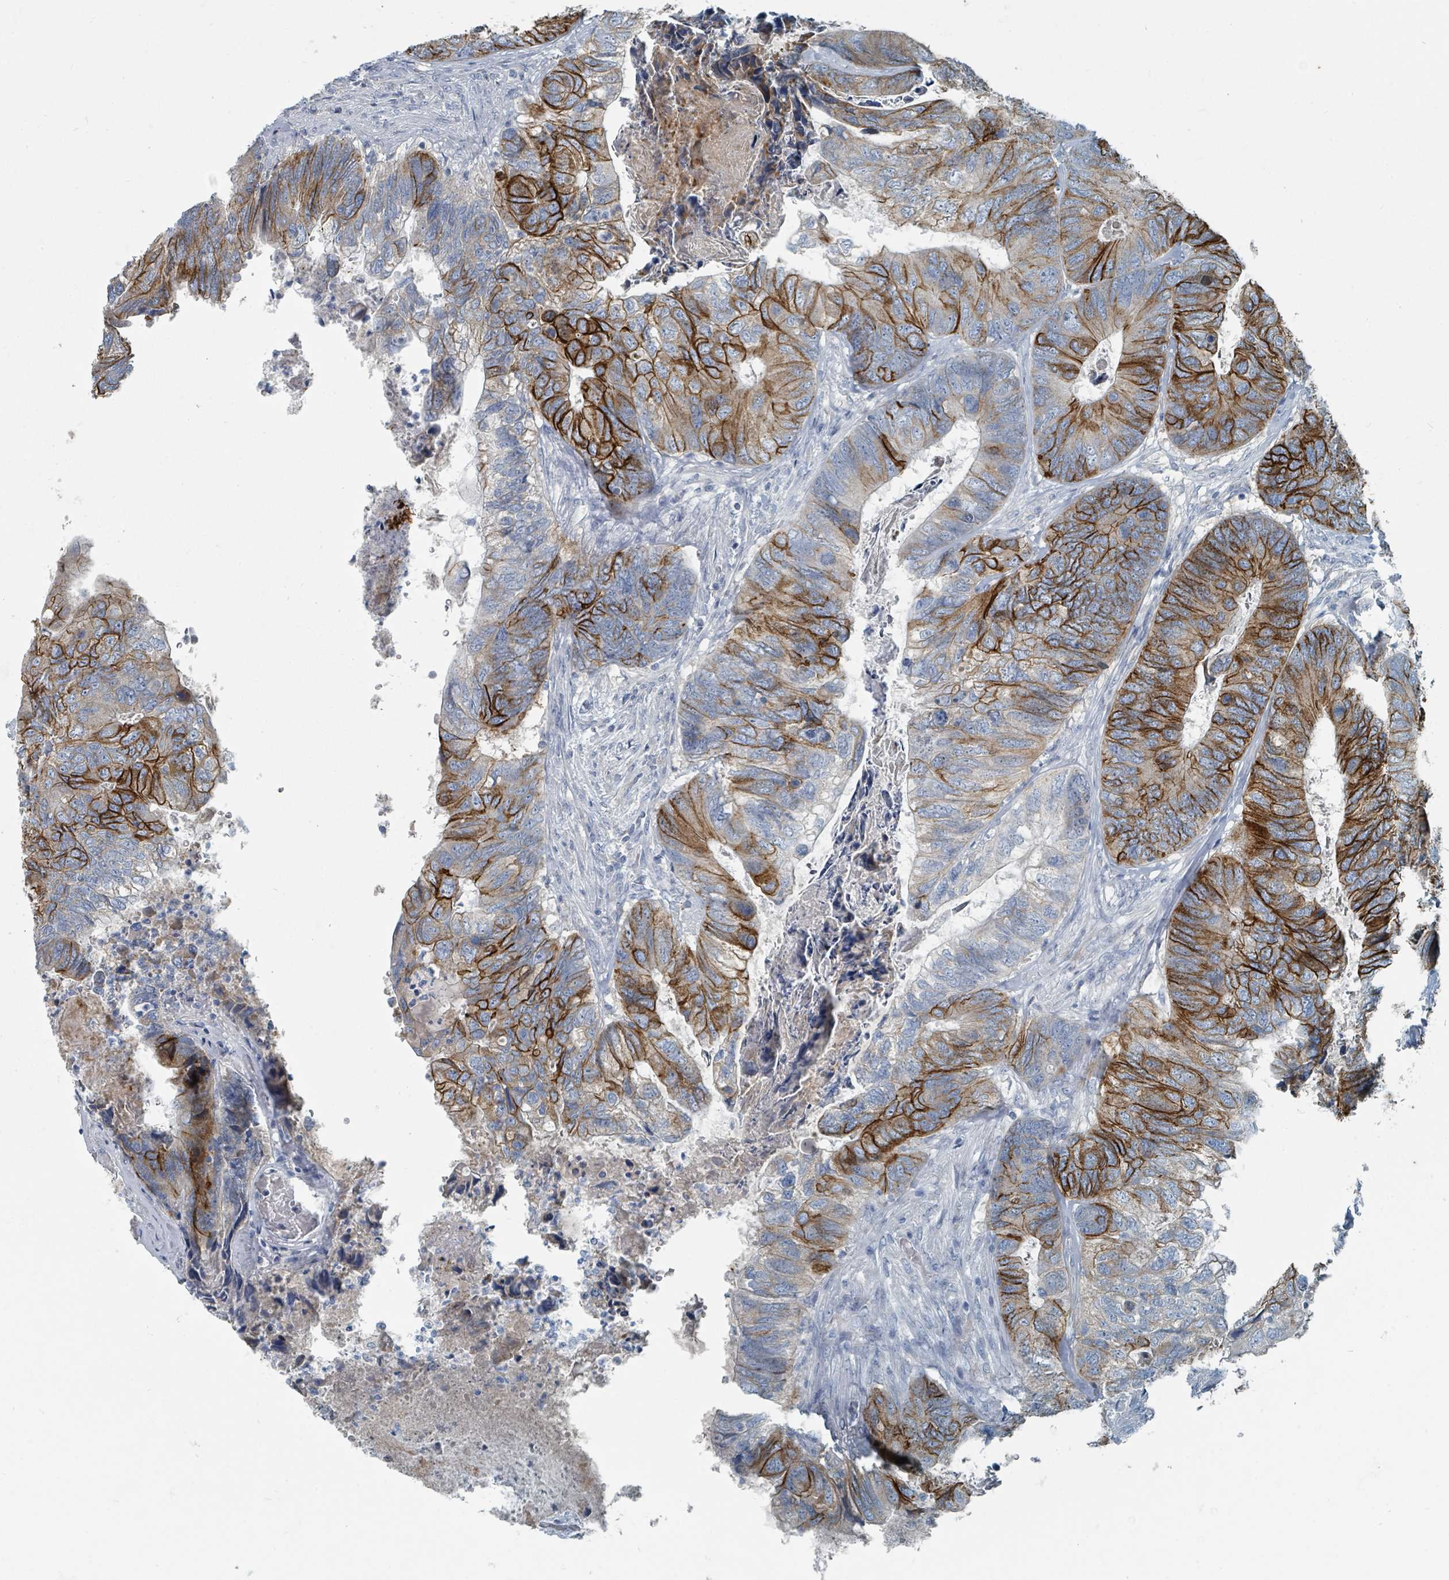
{"staining": {"intensity": "strong", "quantity": "25%-75%", "location": "cytoplasmic/membranous"}, "tissue": "colorectal cancer", "cell_type": "Tumor cells", "image_type": "cancer", "snomed": [{"axis": "morphology", "description": "Adenocarcinoma, NOS"}, {"axis": "topography", "description": "Colon"}], "caption": "Strong cytoplasmic/membranous expression for a protein is identified in approximately 25%-75% of tumor cells of adenocarcinoma (colorectal) using immunohistochemistry (IHC).", "gene": "RASA4", "patient": {"sex": "female", "age": 67}}